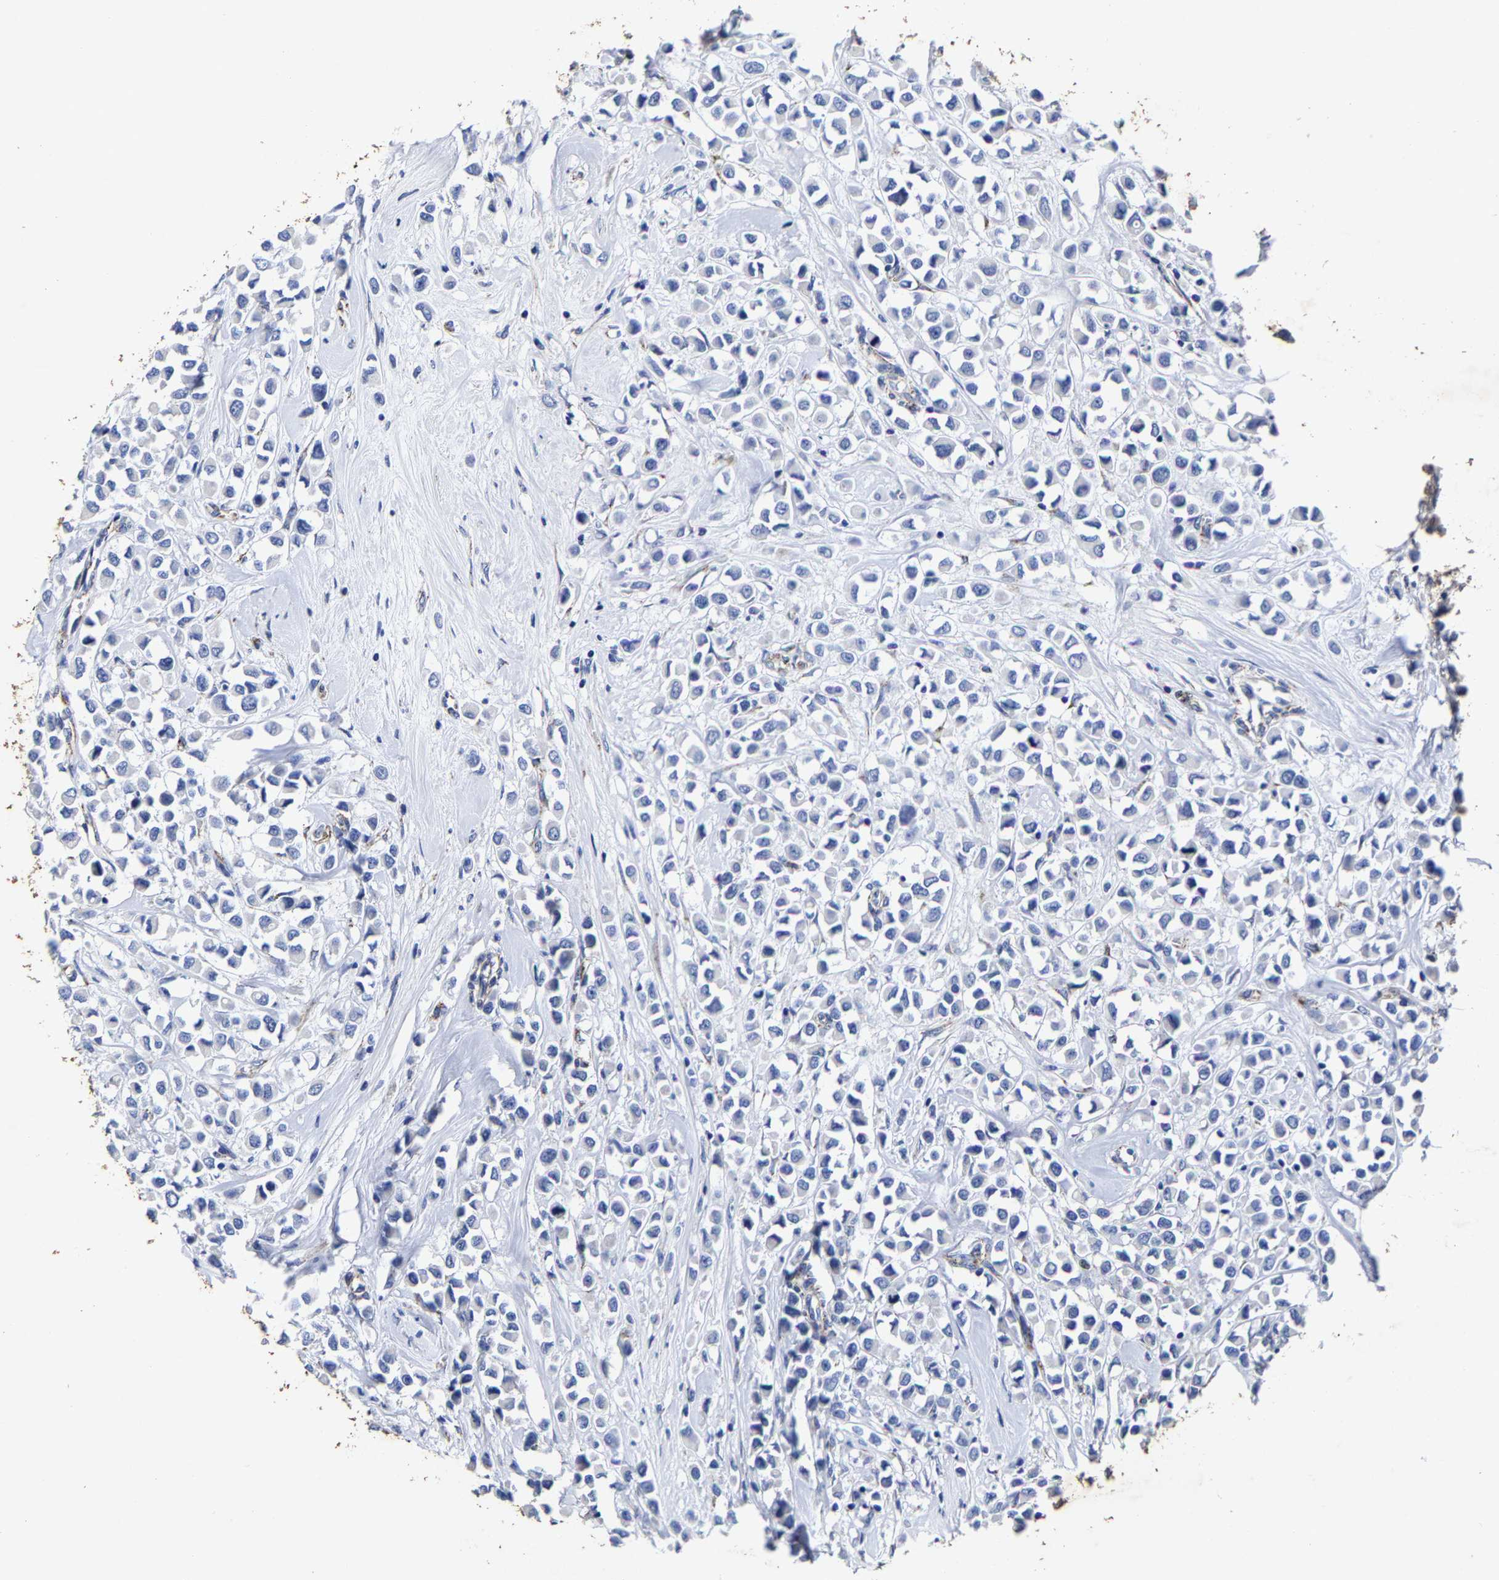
{"staining": {"intensity": "negative", "quantity": "none", "location": "none"}, "tissue": "breast cancer", "cell_type": "Tumor cells", "image_type": "cancer", "snomed": [{"axis": "morphology", "description": "Duct carcinoma"}, {"axis": "topography", "description": "Breast"}], "caption": "A photomicrograph of breast cancer (intraductal carcinoma) stained for a protein displays no brown staining in tumor cells.", "gene": "AASS", "patient": {"sex": "female", "age": 61}}